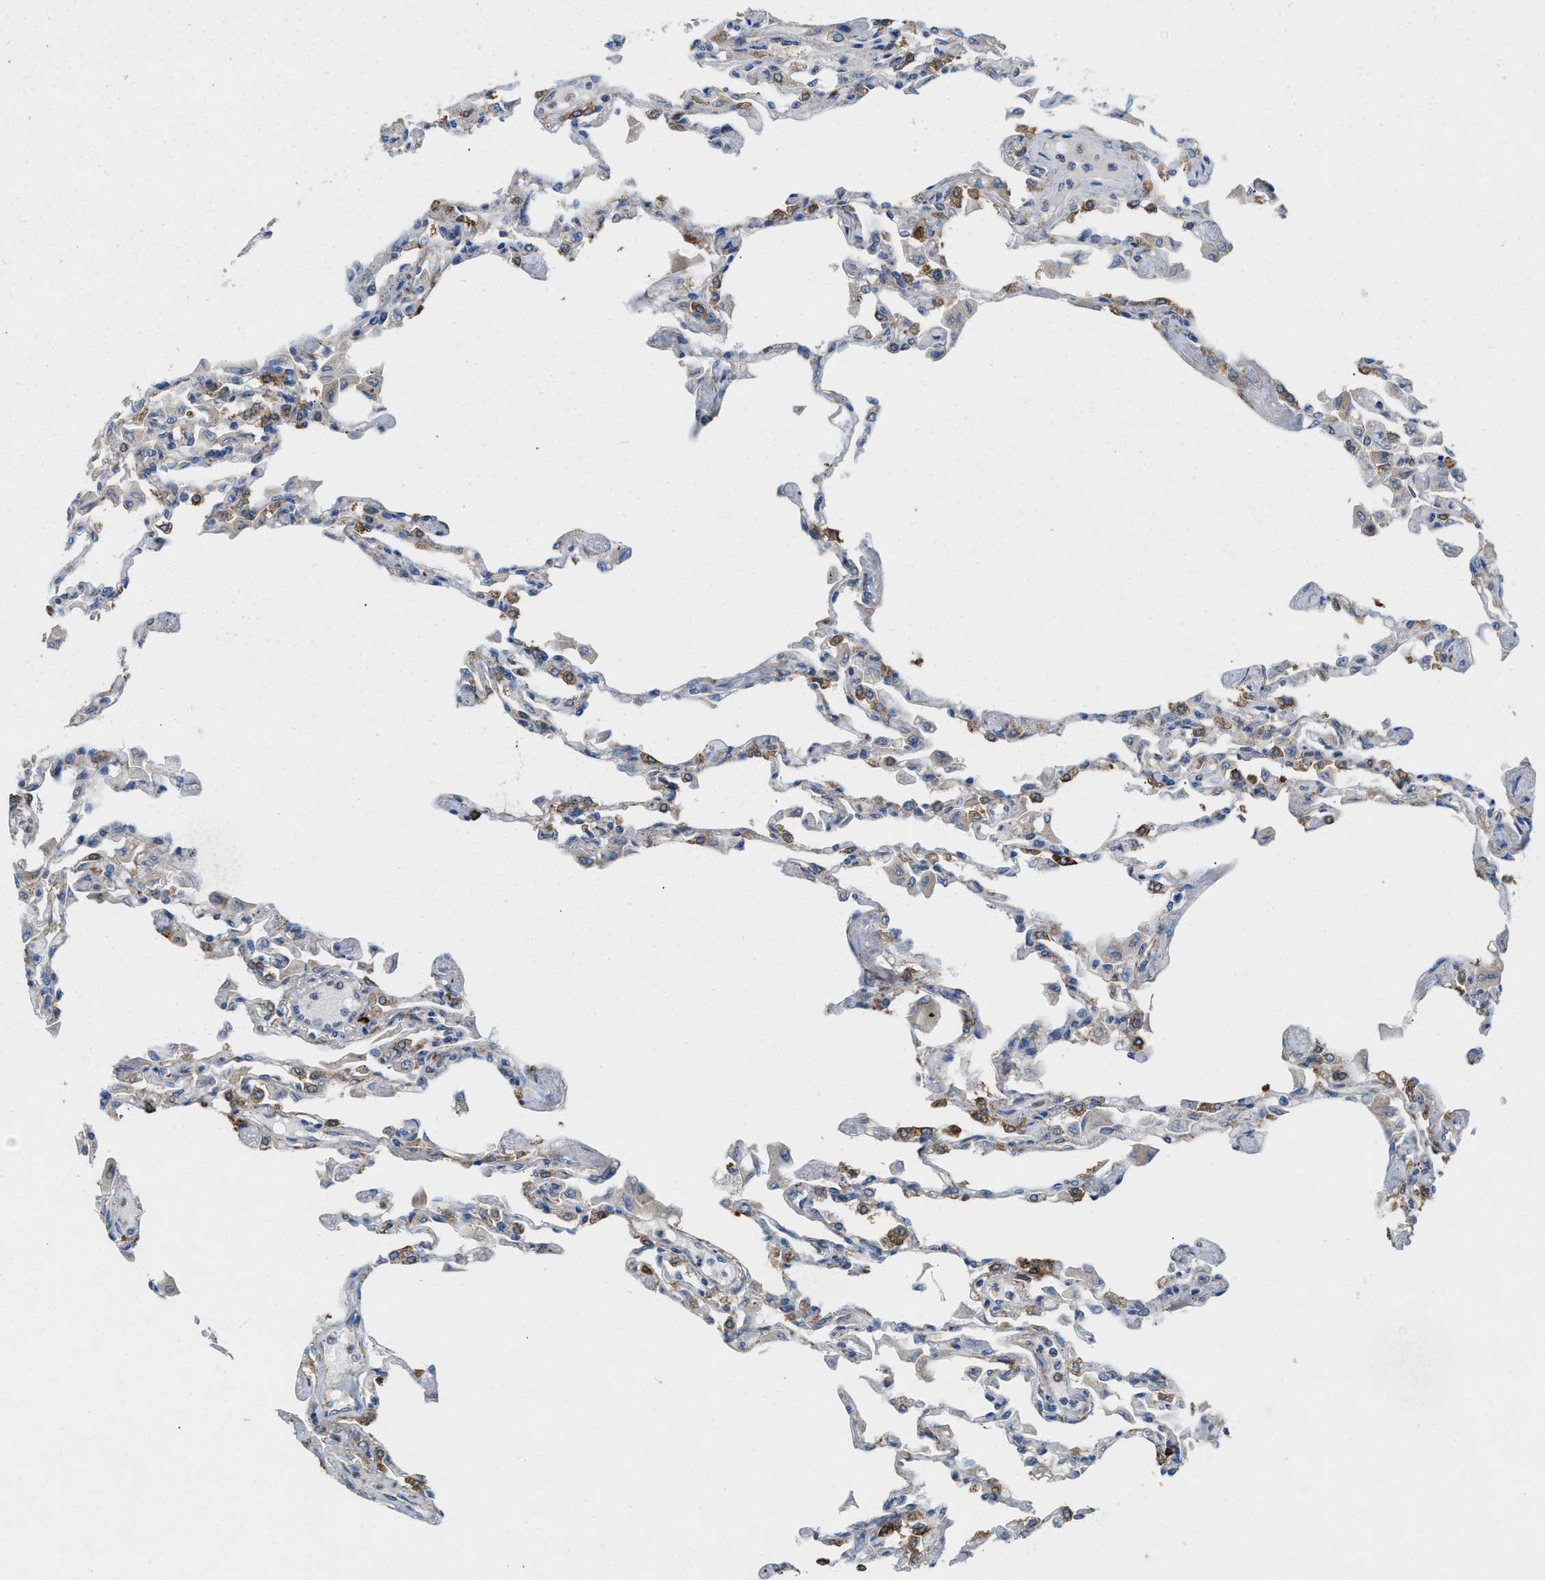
{"staining": {"intensity": "strong", "quantity": "<25%", "location": "cytoplasmic/membranous"}, "tissue": "lung", "cell_type": "Alveolar cells", "image_type": "normal", "snomed": [{"axis": "morphology", "description": "Normal tissue, NOS"}, {"axis": "topography", "description": "Bronchus"}, {"axis": "topography", "description": "Lung"}], "caption": "Protein expression analysis of normal lung demonstrates strong cytoplasmic/membranous positivity in about <25% of alveolar cells.", "gene": "DYNC2I1", "patient": {"sex": "female", "age": 49}}